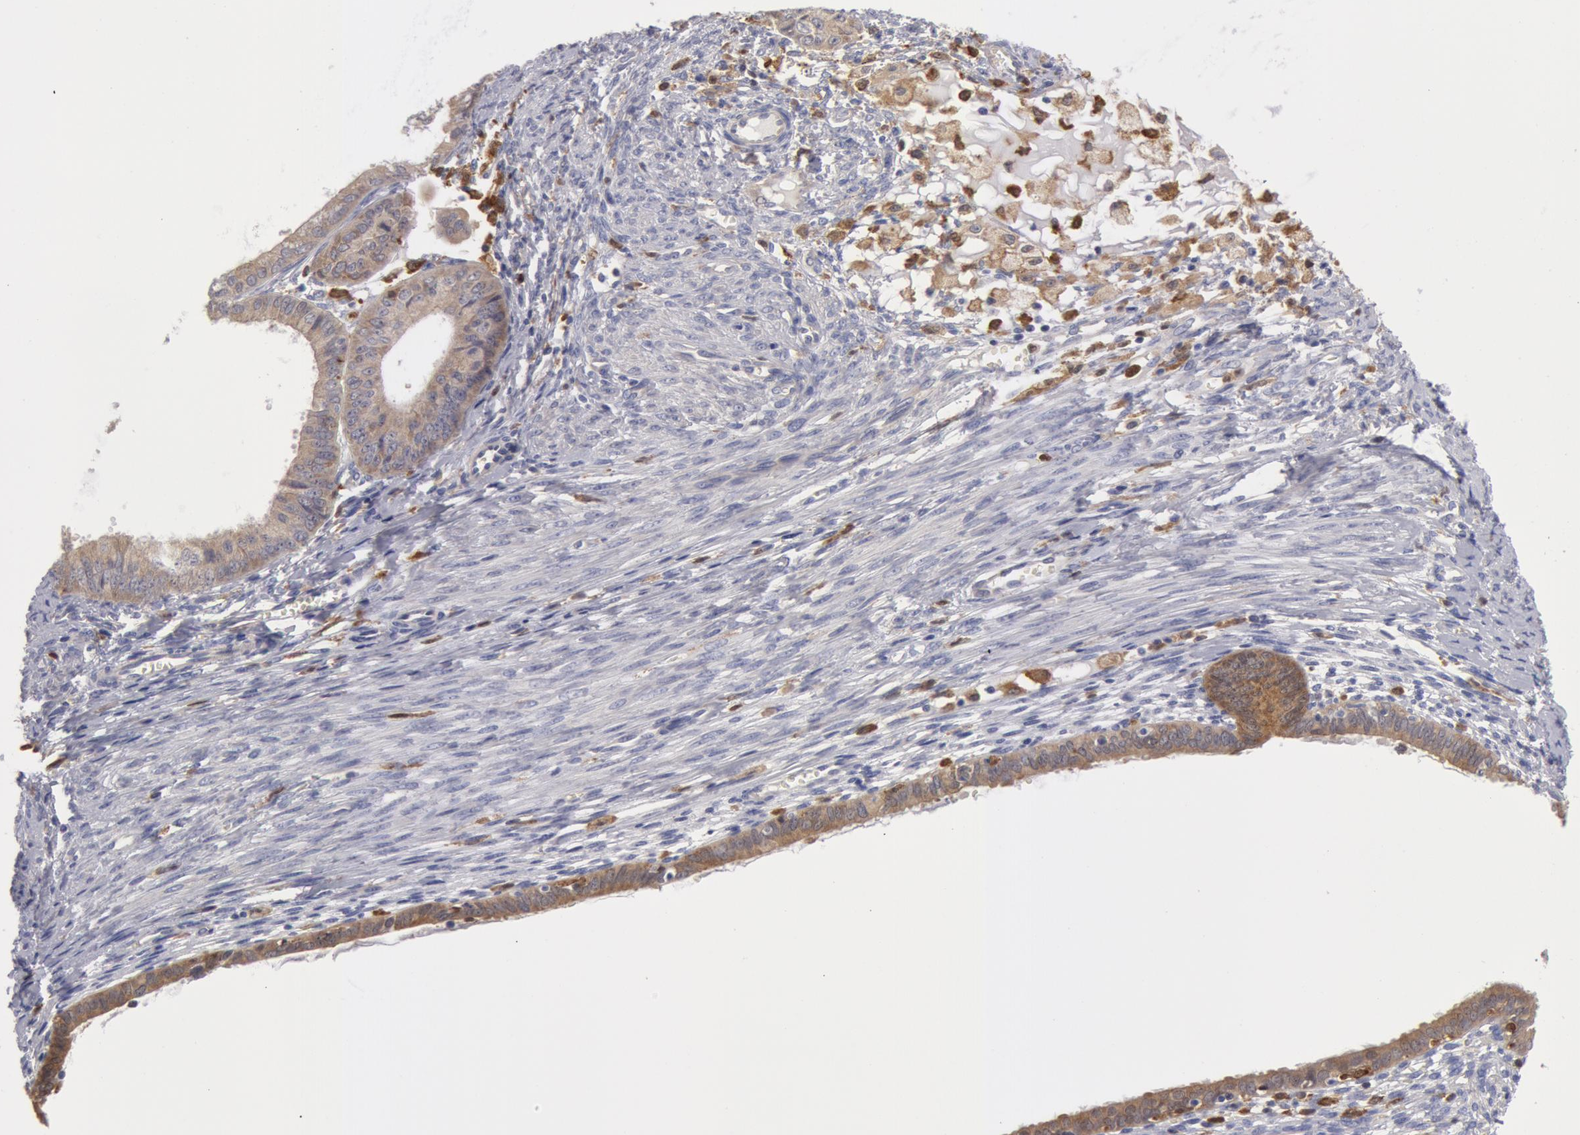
{"staining": {"intensity": "weak", "quantity": ">75%", "location": "cytoplasmic/membranous"}, "tissue": "endometrial cancer", "cell_type": "Tumor cells", "image_type": "cancer", "snomed": [{"axis": "morphology", "description": "Adenocarcinoma, NOS"}, {"axis": "topography", "description": "Endometrium"}], "caption": "A brown stain labels weak cytoplasmic/membranous staining of a protein in adenocarcinoma (endometrial) tumor cells.", "gene": "SYK", "patient": {"sex": "female", "age": 76}}